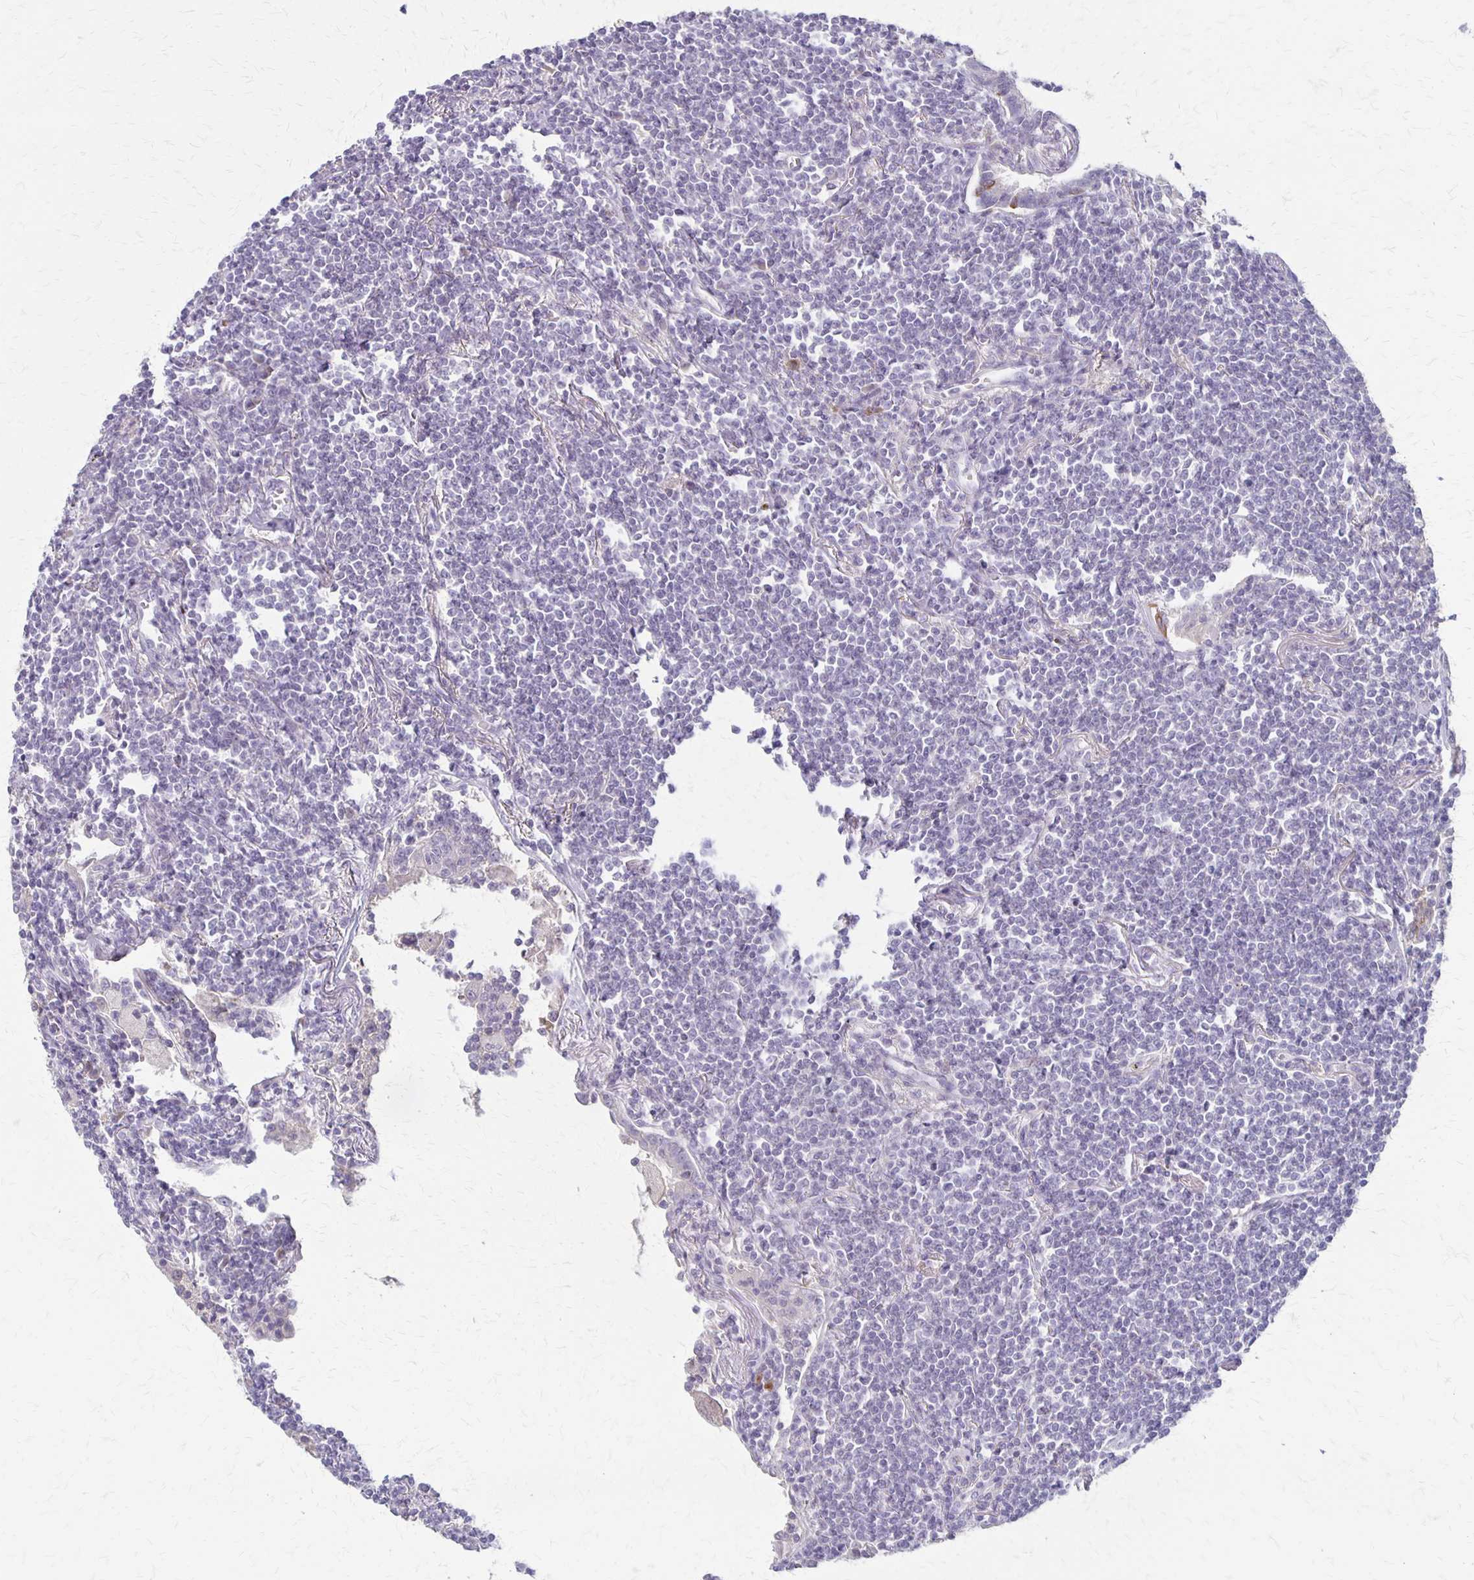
{"staining": {"intensity": "negative", "quantity": "none", "location": "none"}, "tissue": "lymphoma", "cell_type": "Tumor cells", "image_type": "cancer", "snomed": [{"axis": "morphology", "description": "Malignant lymphoma, non-Hodgkin's type, Low grade"}, {"axis": "topography", "description": "Lung"}], "caption": "A high-resolution histopathology image shows IHC staining of lymphoma, which displays no significant positivity in tumor cells. (DAB (3,3'-diaminobenzidine) IHC, high magnification).", "gene": "SLC35E2B", "patient": {"sex": "female", "age": 71}}